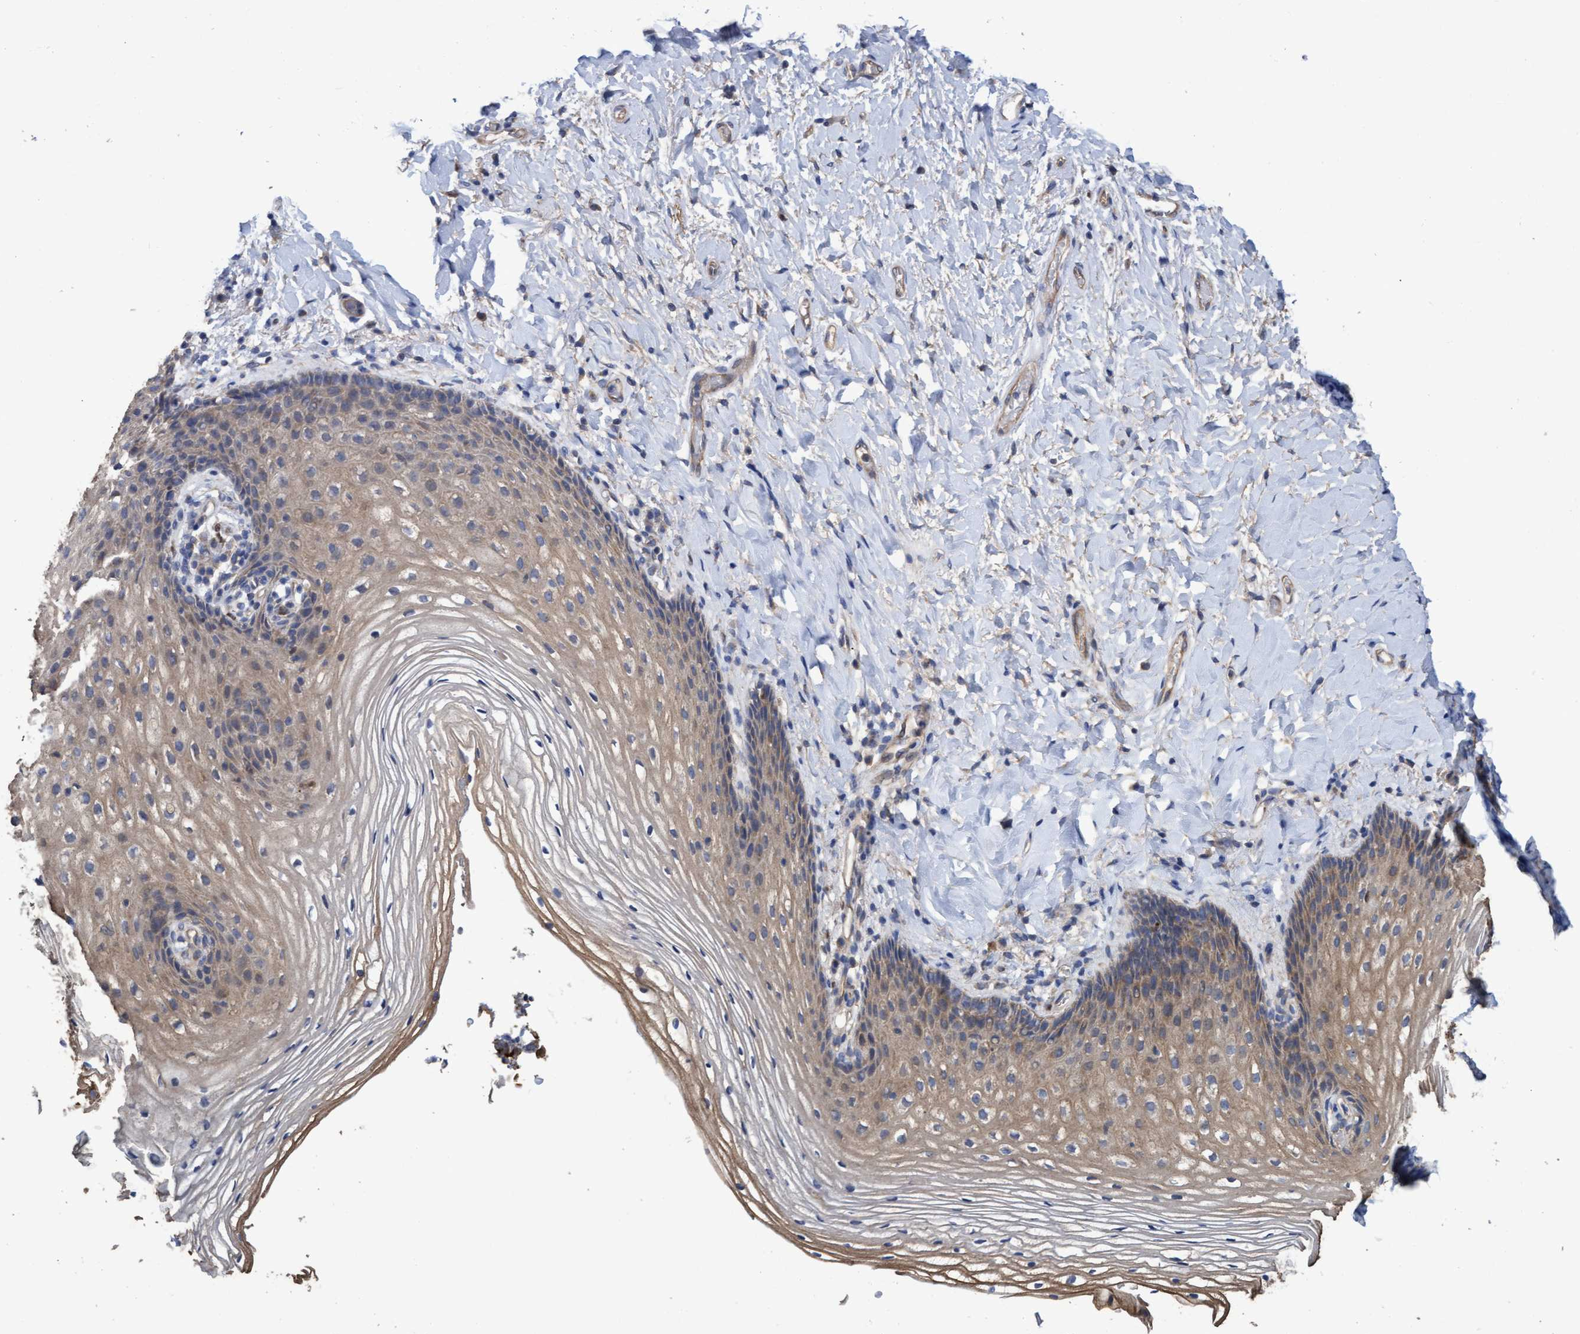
{"staining": {"intensity": "moderate", "quantity": ">75%", "location": "cytoplasmic/membranous"}, "tissue": "vagina", "cell_type": "Squamous epithelial cells", "image_type": "normal", "snomed": [{"axis": "morphology", "description": "Normal tissue, NOS"}, {"axis": "topography", "description": "Vagina"}, {"axis": "topography", "description": "Fallopian tube"}], "caption": "Immunohistochemistry (IHC) of benign vagina demonstrates medium levels of moderate cytoplasmic/membranous expression in about >75% of squamous epithelial cells. Using DAB (brown) and hematoxylin (blue) stains, captured at high magnification using brightfield microscopy.", "gene": "MRPL38", "patient": {"sex": "female", "age": 38}}